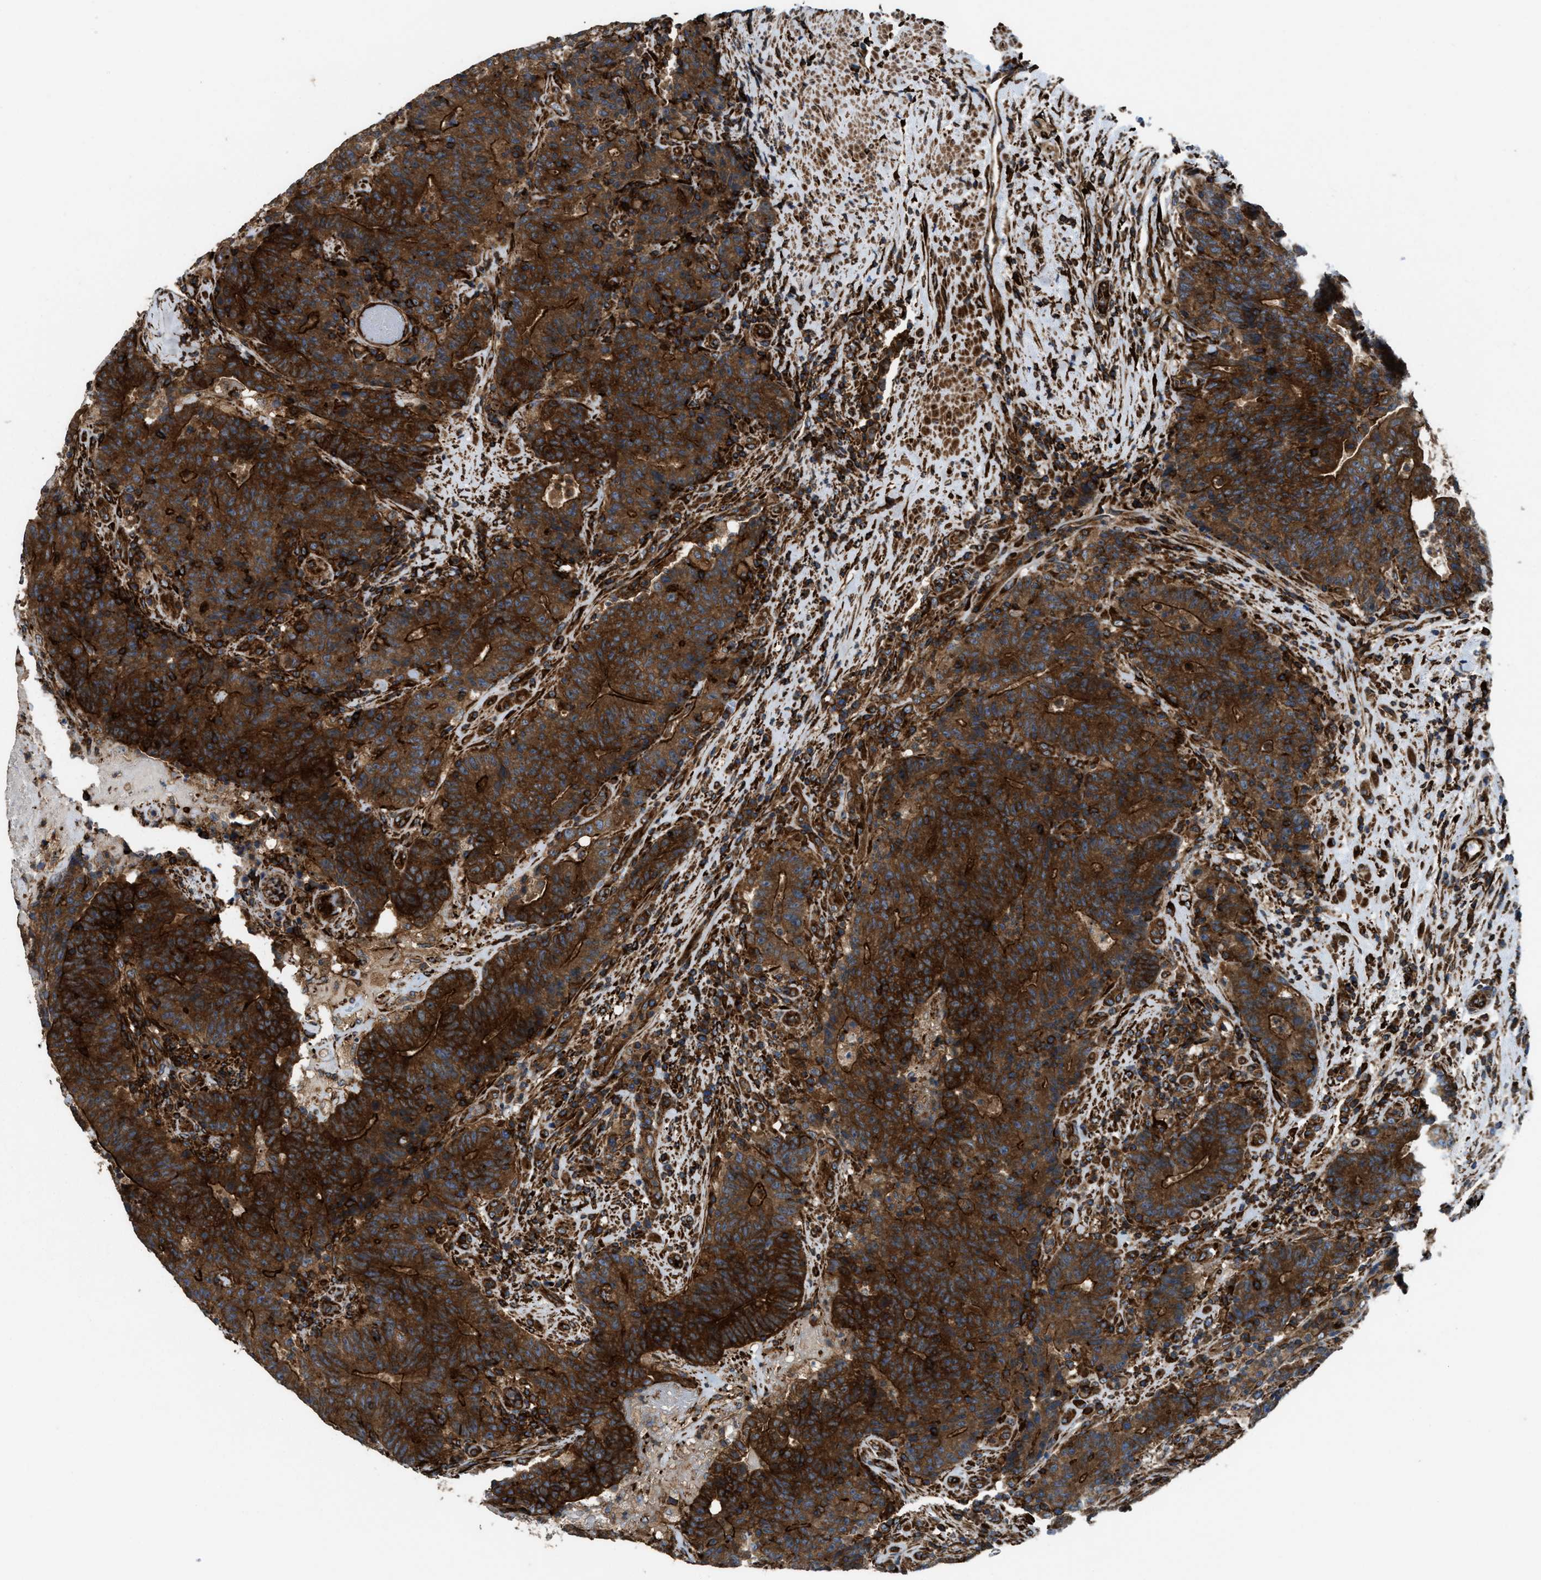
{"staining": {"intensity": "strong", "quantity": ">75%", "location": "cytoplasmic/membranous"}, "tissue": "colorectal cancer", "cell_type": "Tumor cells", "image_type": "cancer", "snomed": [{"axis": "morphology", "description": "Normal tissue, NOS"}, {"axis": "morphology", "description": "Adenocarcinoma, NOS"}, {"axis": "topography", "description": "Colon"}], "caption": "This is an image of immunohistochemistry staining of colorectal cancer, which shows strong expression in the cytoplasmic/membranous of tumor cells.", "gene": "EGLN1", "patient": {"sex": "female", "age": 75}}